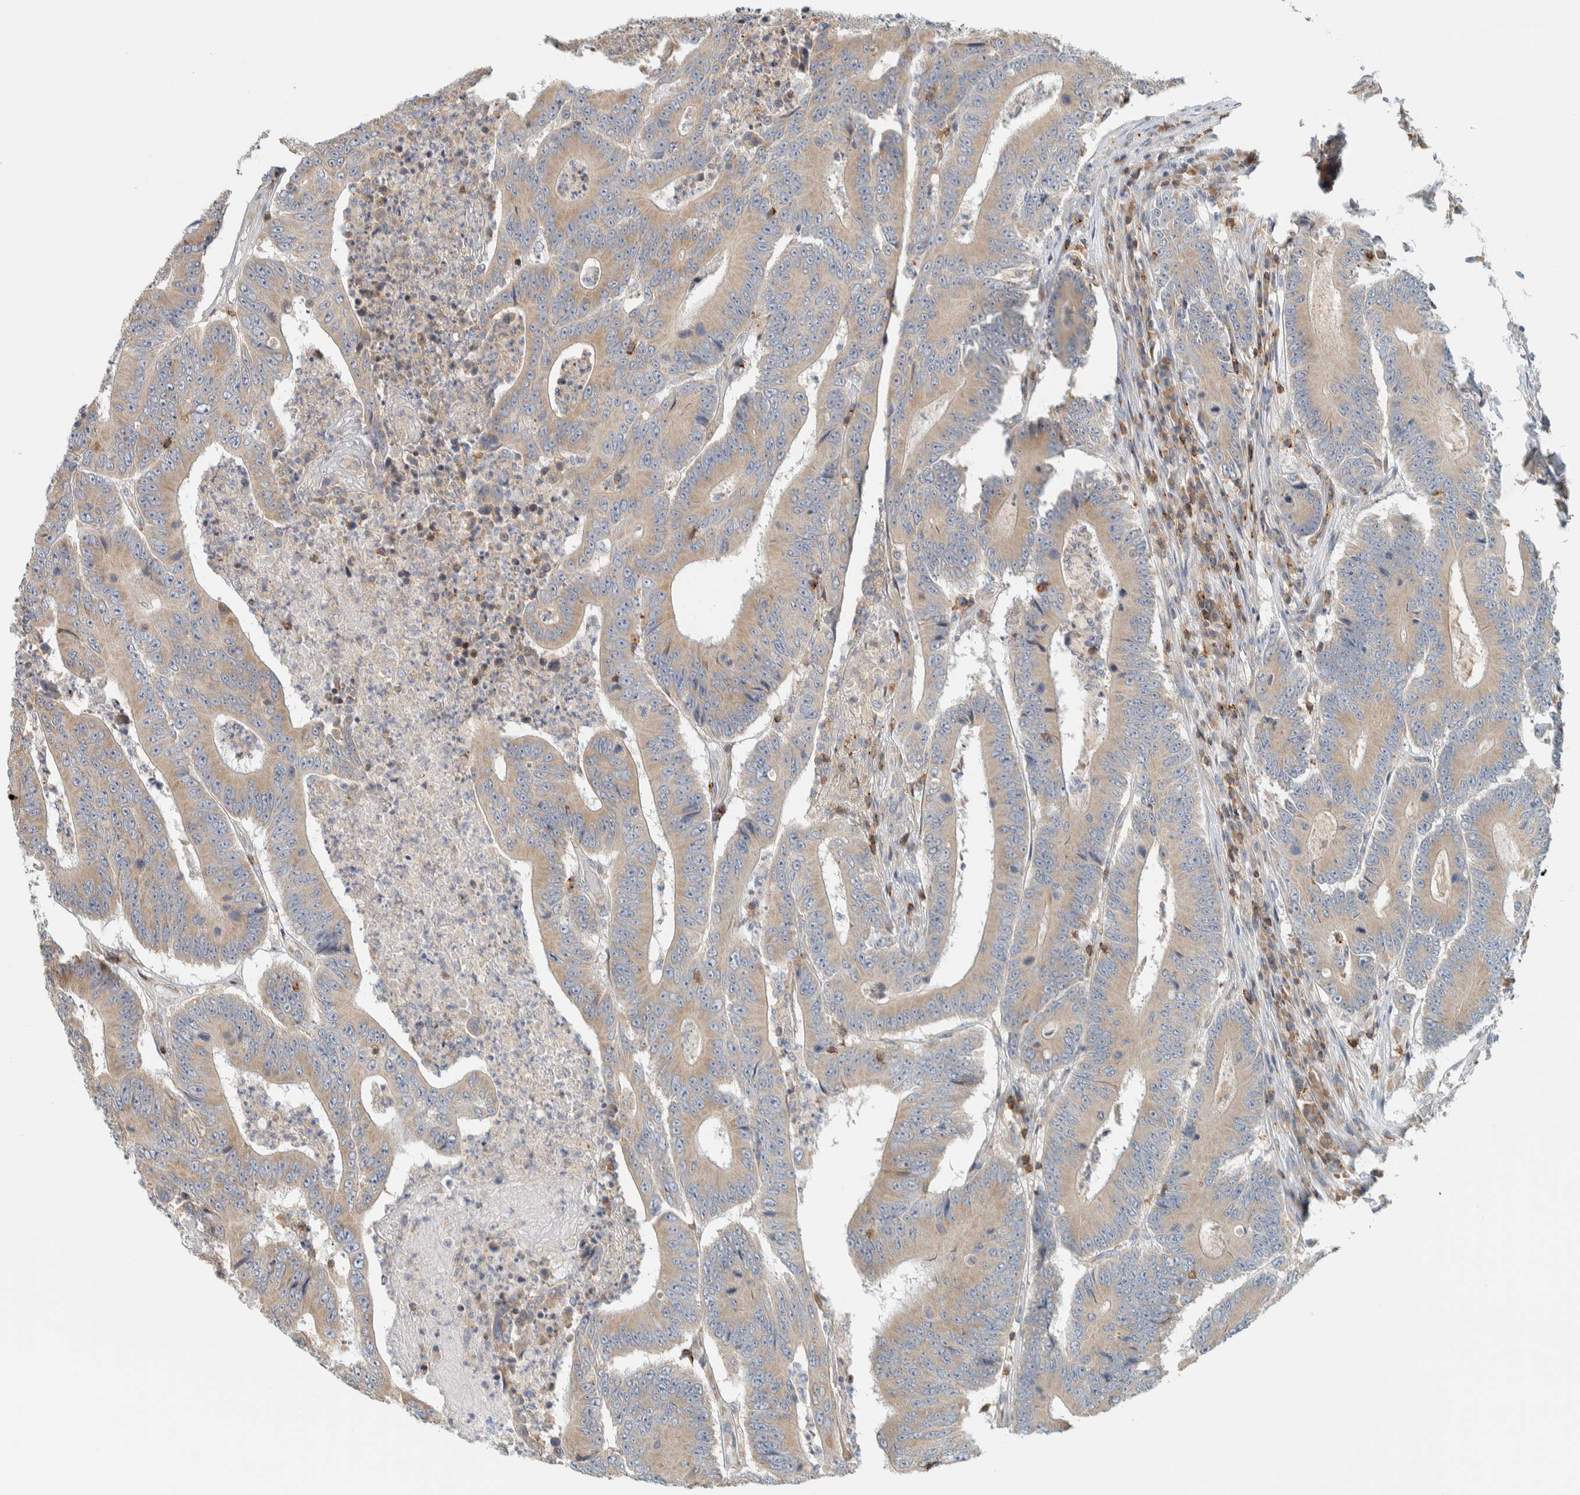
{"staining": {"intensity": "weak", "quantity": ">75%", "location": "cytoplasmic/membranous"}, "tissue": "colorectal cancer", "cell_type": "Tumor cells", "image_type": "cancer", "snomed": [{"axis": "morphology", "description": "Adenocarcinoma, NOS"}, {"axis": "topography", "description": "Colon"}], "caption": "Brown immunohistochemical staining in human colorectal adenocarcinoma demonstrates weak cytoplasmic/membranous staining in about >75% of tumor cells. (brown staining indicates protein expression, while blue staining denotes nuclei).", "gene": "CCDC57", "patient": {"sex": "male", "age": 83}}